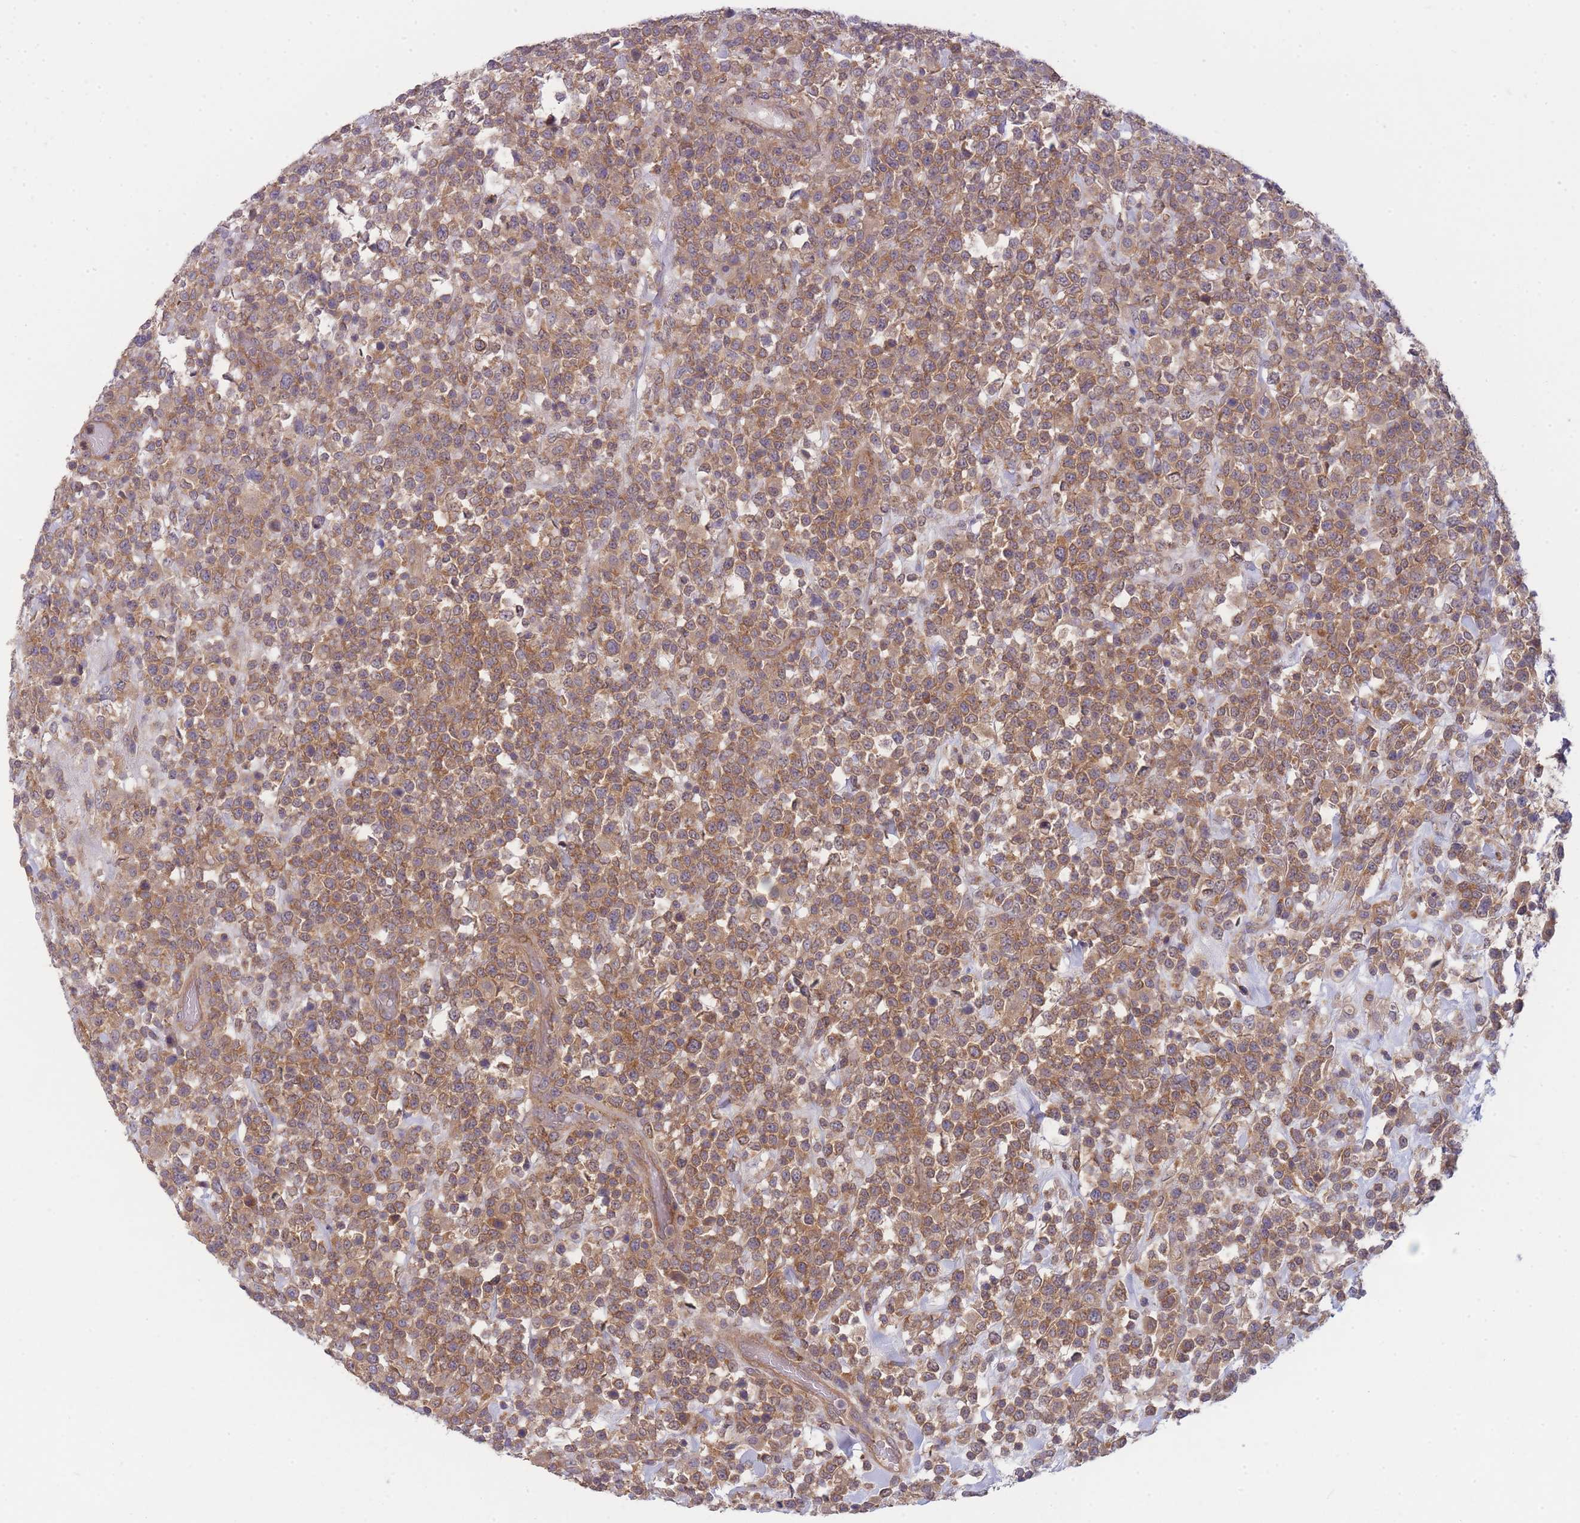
{"staining": {"intensity": "moderate", "quantity": ">75%", "location": "cytoplasmic/membranous"}, "tissue": "lymphoma", "cell_type": "Tumor cells", "image_type": "cancer", "snomed": [{"axis": "morphology", "description": "Malignant lymphoma, non-Hodgkin's type, High grade"}, {"axis": "topography", "description": "Colon"}], "caption": "This micrograph demonstrates high-grade malignant lymphoma, non-Hodgkin's type stained with immunohistochemistry to label a protein in brown. The cytoplasmic/membranous of tumor cells show moderate positivity for the protein. Nuclei are counter-stained blue.", "gene": "PFDN6", "patient": {"sex": "female", "age": 53}}